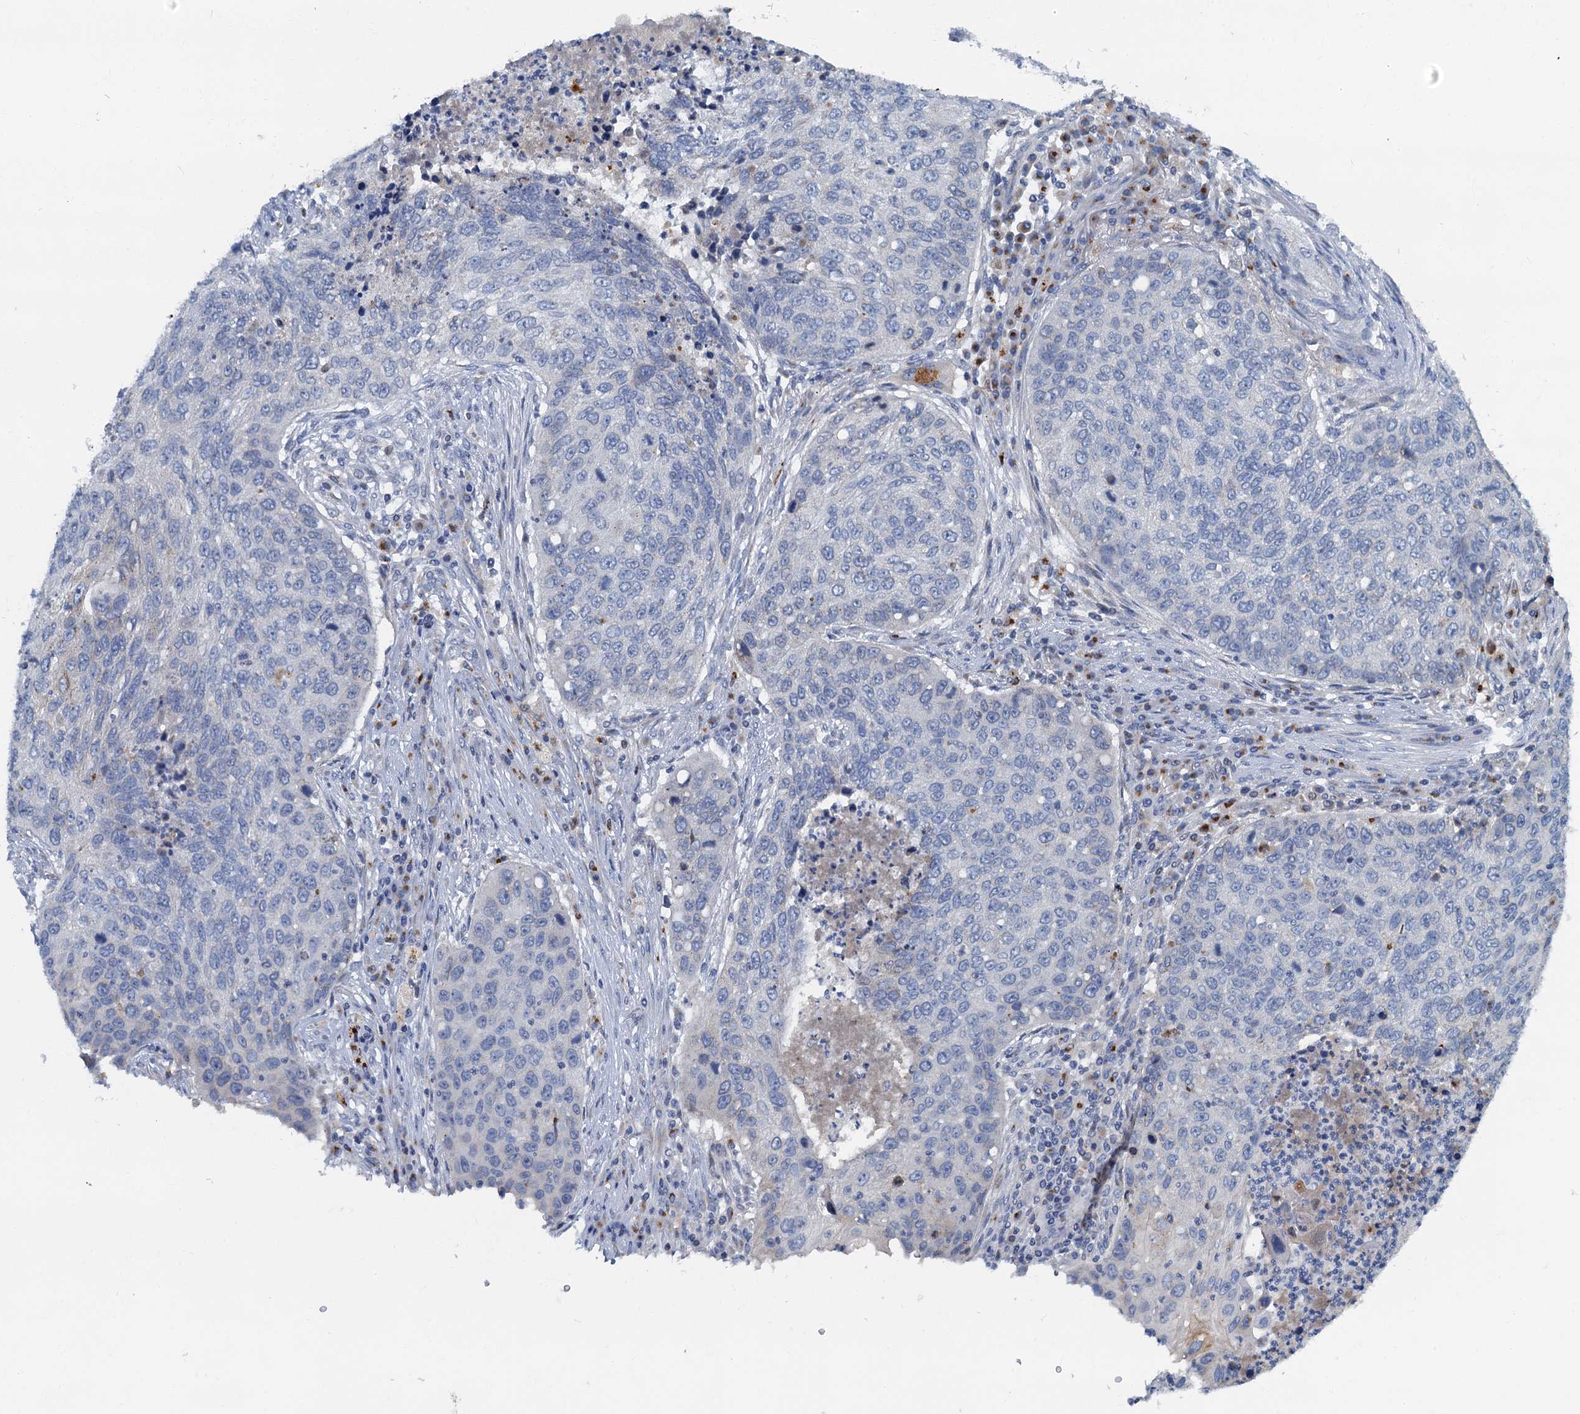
{"staining": {"intensity": "negative", "quantity": "none", "location": "none"}, "tissue": "lung cancer", "cell_type": "Tumor cells", "image_type": "cancer", "snomed": [{"axis": "morphology", "description": "Squamous cell carcinoma, NOS"}, {"axis": "topography", "description": "Lung"}], "caption": "An immunohistochemistry (IHC) image of lung squamous cell carcinoma is shown. There is no staining in tumor cells of lung squamous cell carcinoma.", "gene": "LYPD3", "patient": {"sex": "female", "age": 63}}